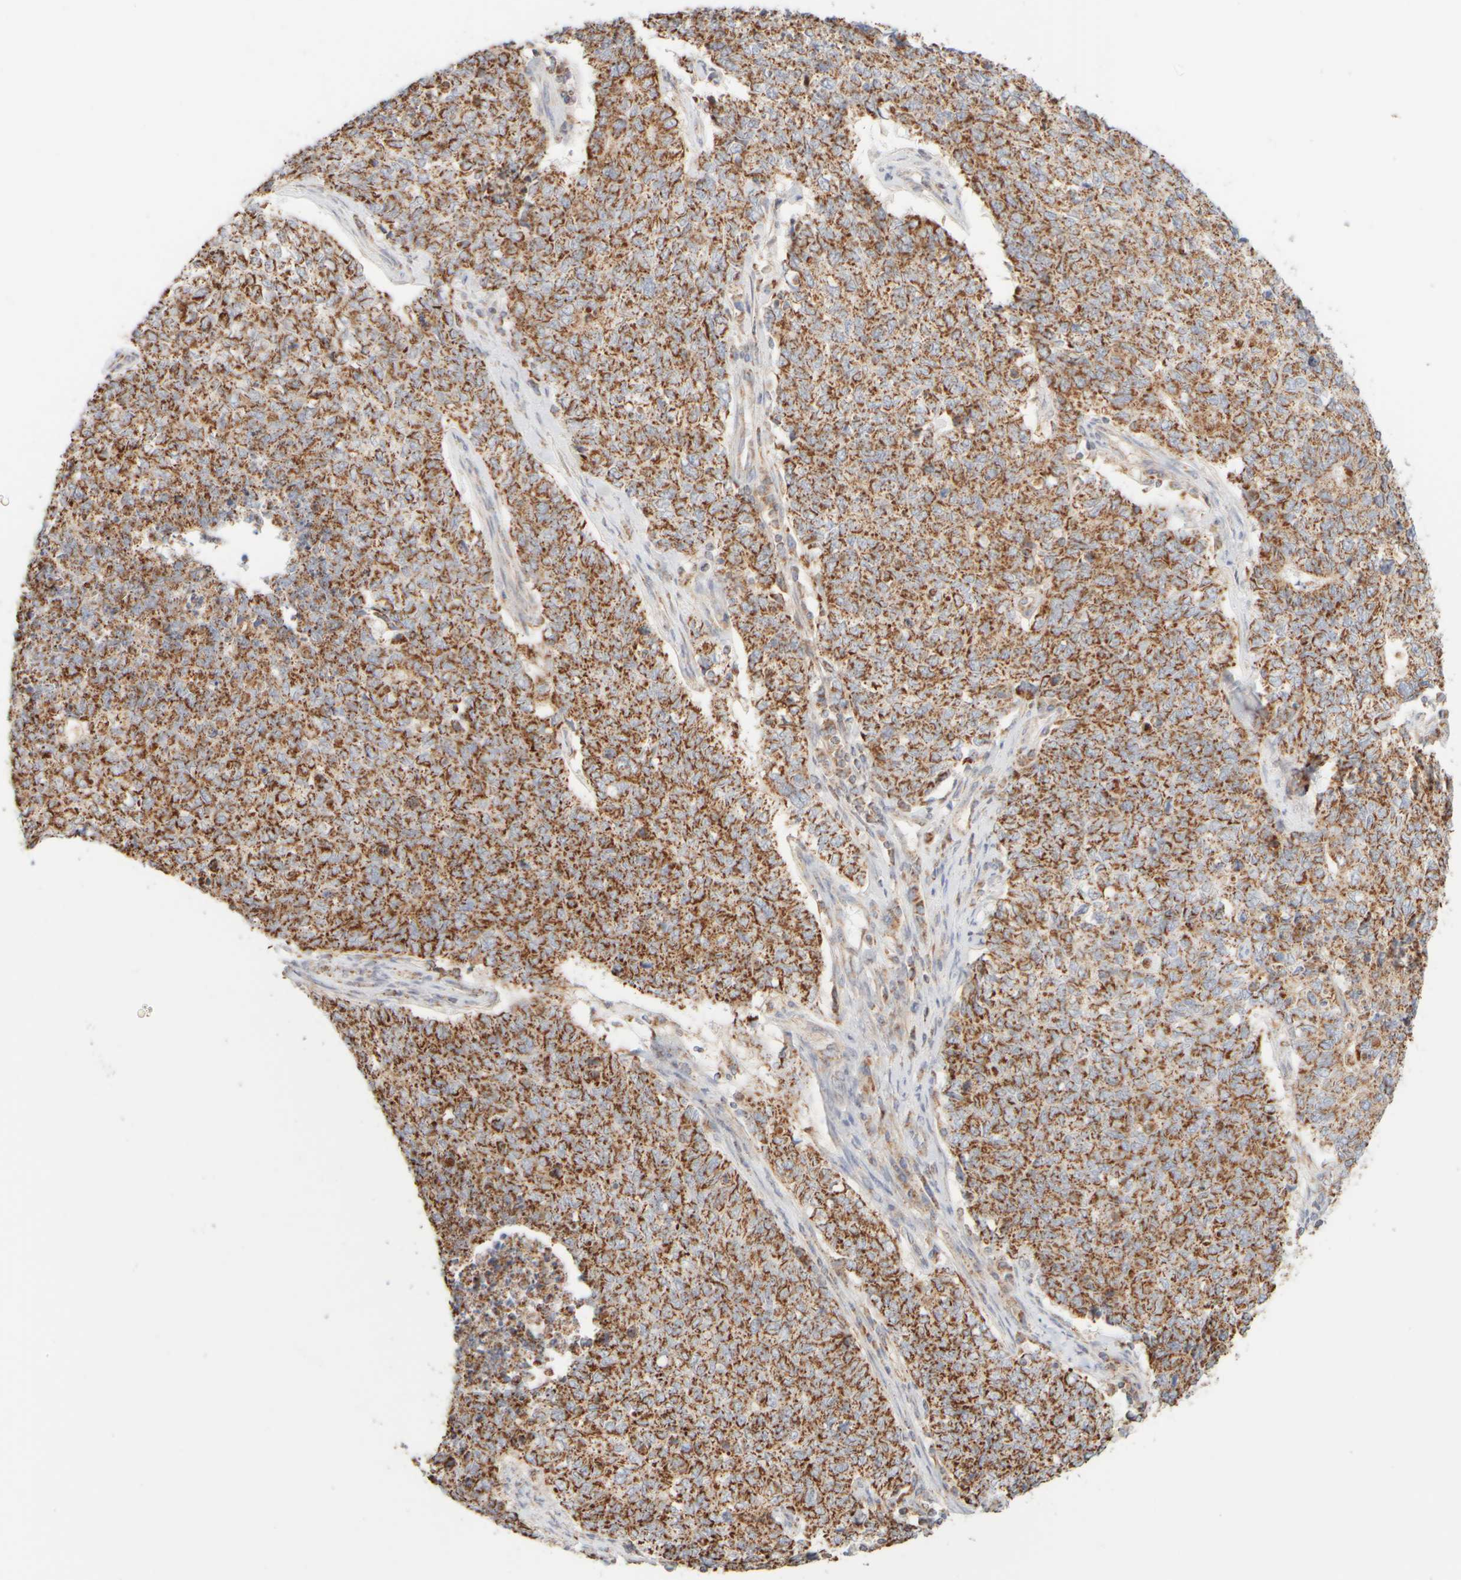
{"staining": {"intensity": "moderate", "quantity": ">75%", "location": "cytoplasmic/membranous"}, "tissue": "cervical cancer", "cell_type": "Tumor cells", "image_type": "cancer", "snomed": [{"axis": "morphology", "description": "Squamous cell carcinoma, NOS"}, {"axis": "topography", "description": "Cervix"}], "caption": "Protein expression analysis of squamous cell carcinoma (cervical) displays moderate cytoplasmic/membranous expression in approximately >75% of tumor cells.", "gene": "APBB2", "patient": {"sex": "female", "age": 63}}